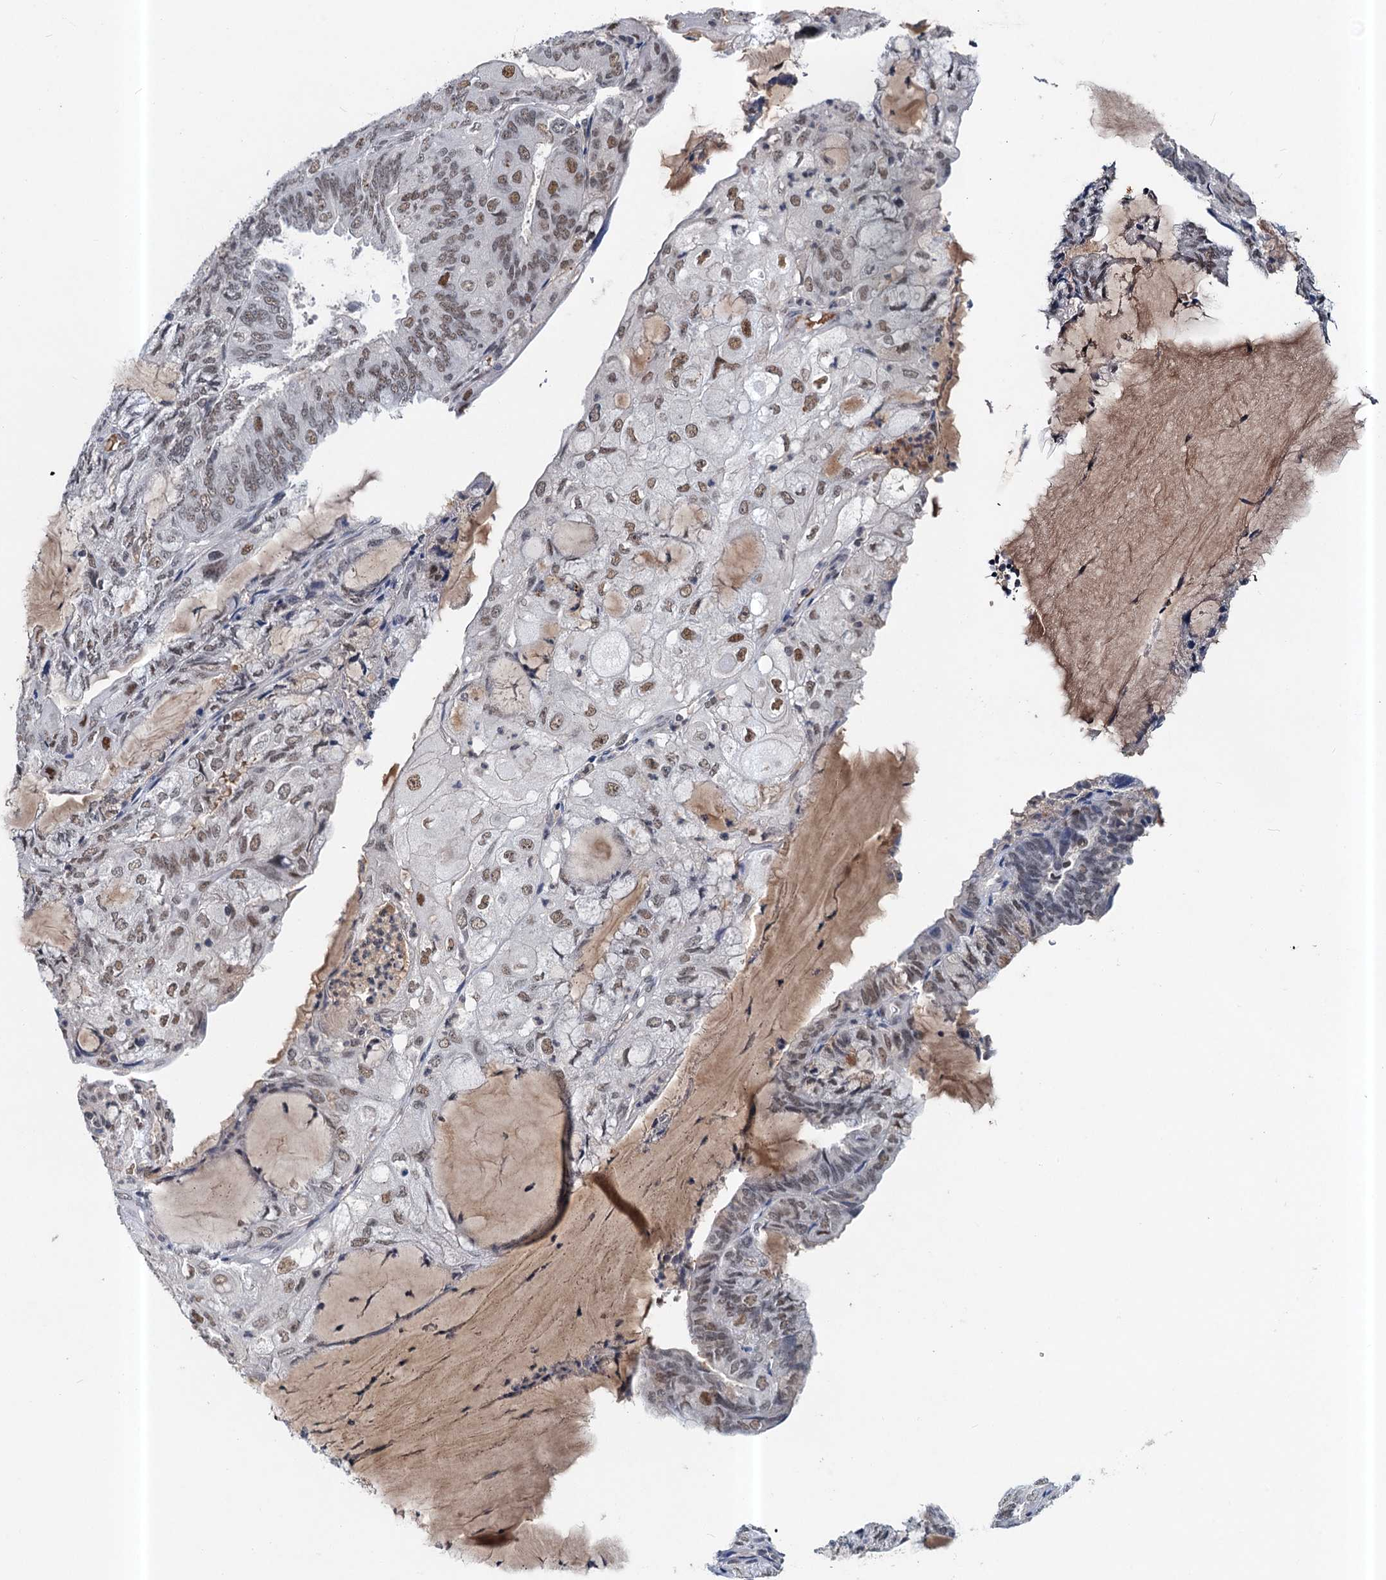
{"staining": {"intensity": "moderate", "quantity": "25%-75%", "location": "nuclear"}, "tissue": "endometrial cancer", "cell_type": "Tumor cells", "image_type": "cancer", "snomed": [{"axis": "morphology", "description": "Adenocarcinoma, NOS"}, {"axis": "topography", "description": "Endometrium"}], "caption": "Protein analysis of adenocarcinoma (endometrial) tissue exhibits moderate nuclear staining in about 25%-75% of tumor cells. (DAB = brown stain, brightfield microscopy at high magnification).", "gene": "CSTF3", "patient": {"sex": "female", "age": 81}}